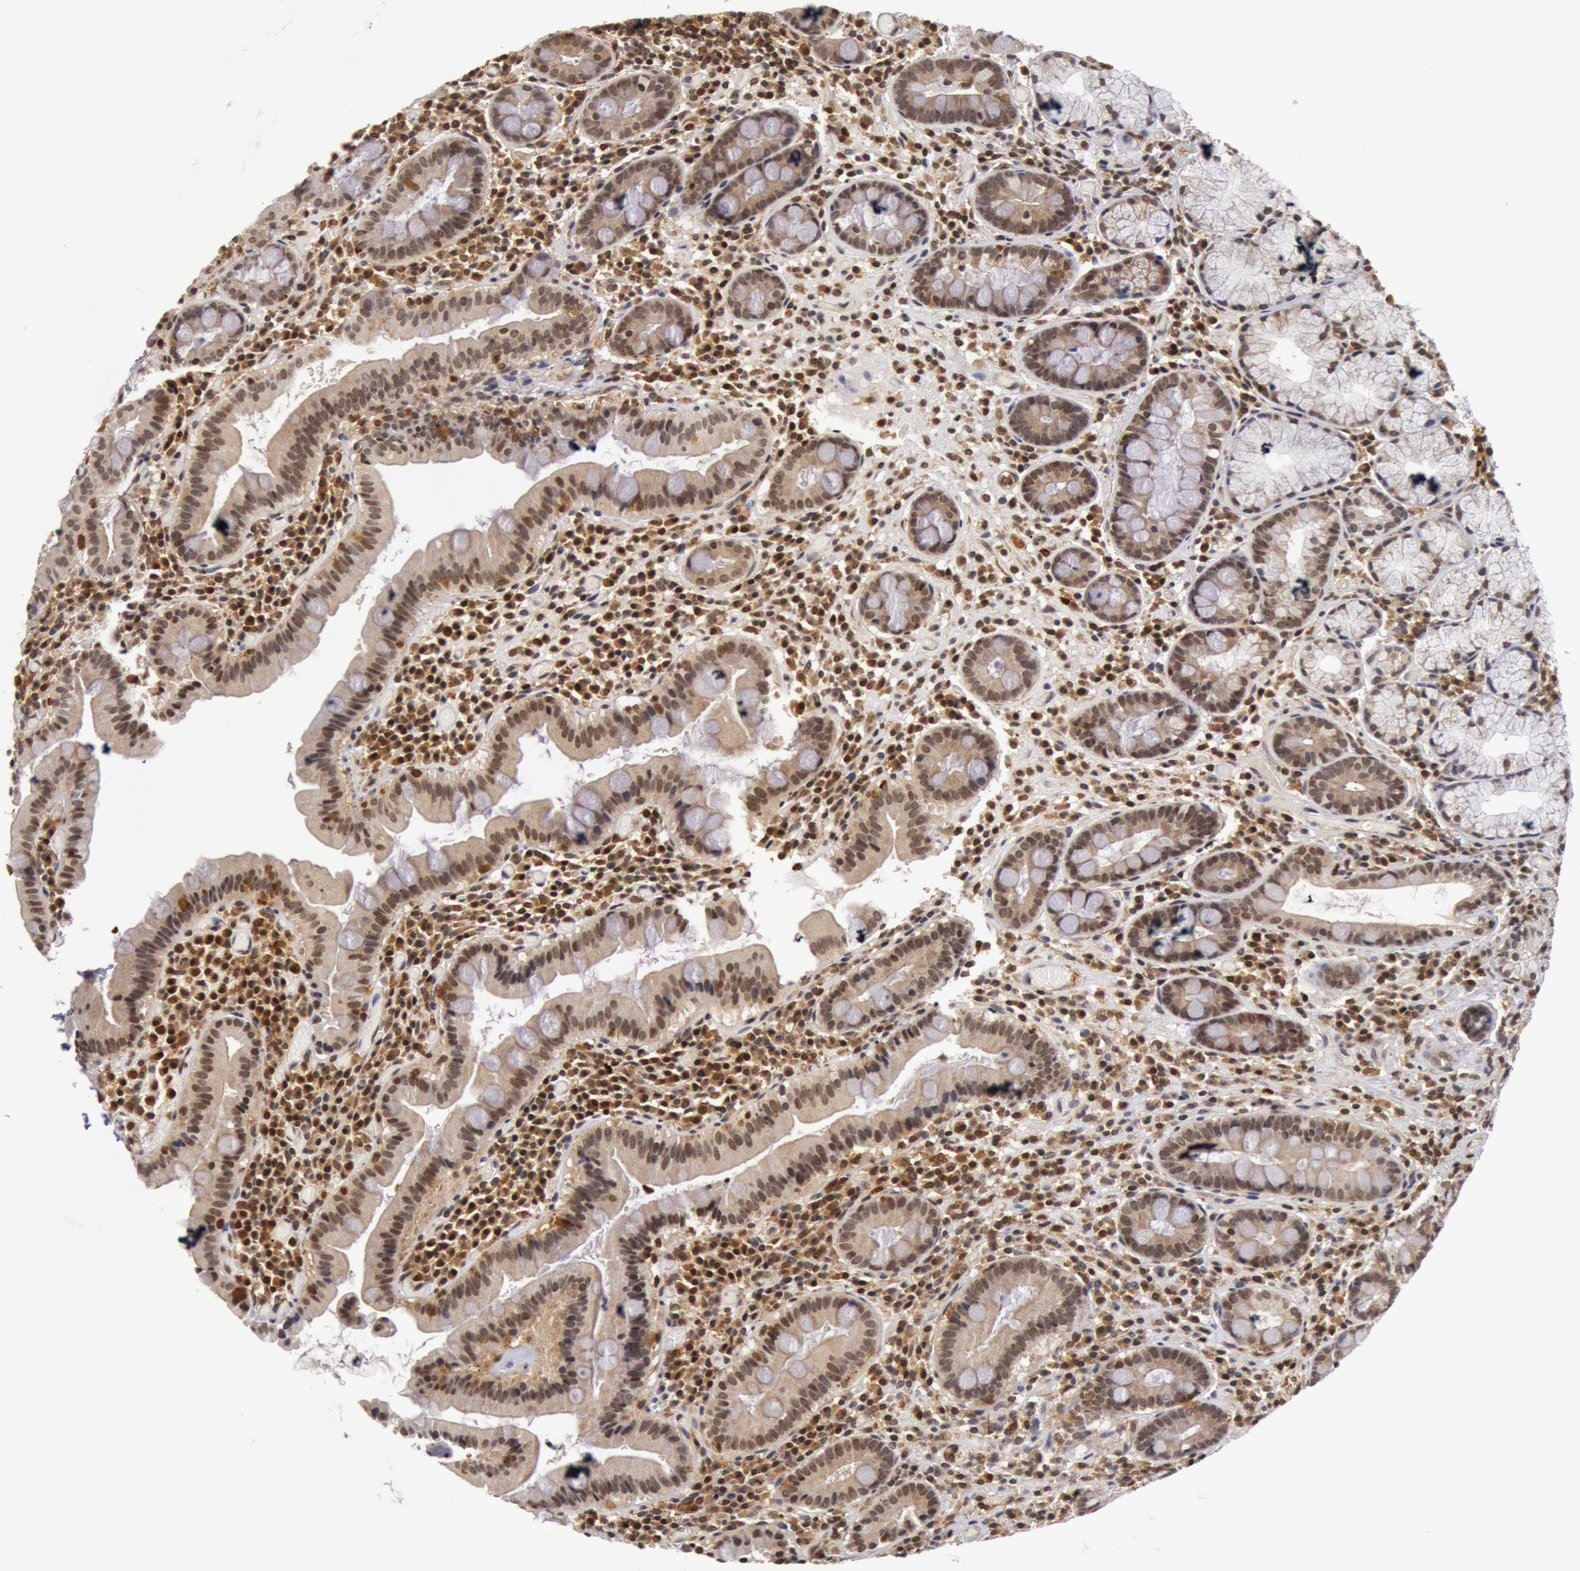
{"staining": {"intensity": "weak", "quantity": ">75%", "location": "nuclear"}, "tissue": "duodenum", "cell_type": "Glandular cells", "image_type": "normal", "snomed": [{"axis": "morphology", "description": "Normal tissue, NOS"}, {"axis": "topography", "description": "Stomach, lower"}, {"axis": "topography", "description": "Duodenum"}], "caption": "Human duodenum stained with a brown dye shows weak nuclear positive expression in approximately >75% of glandular cells.", "gene": "ZNF350", "patient": {"sex": "male", "age": 84}}